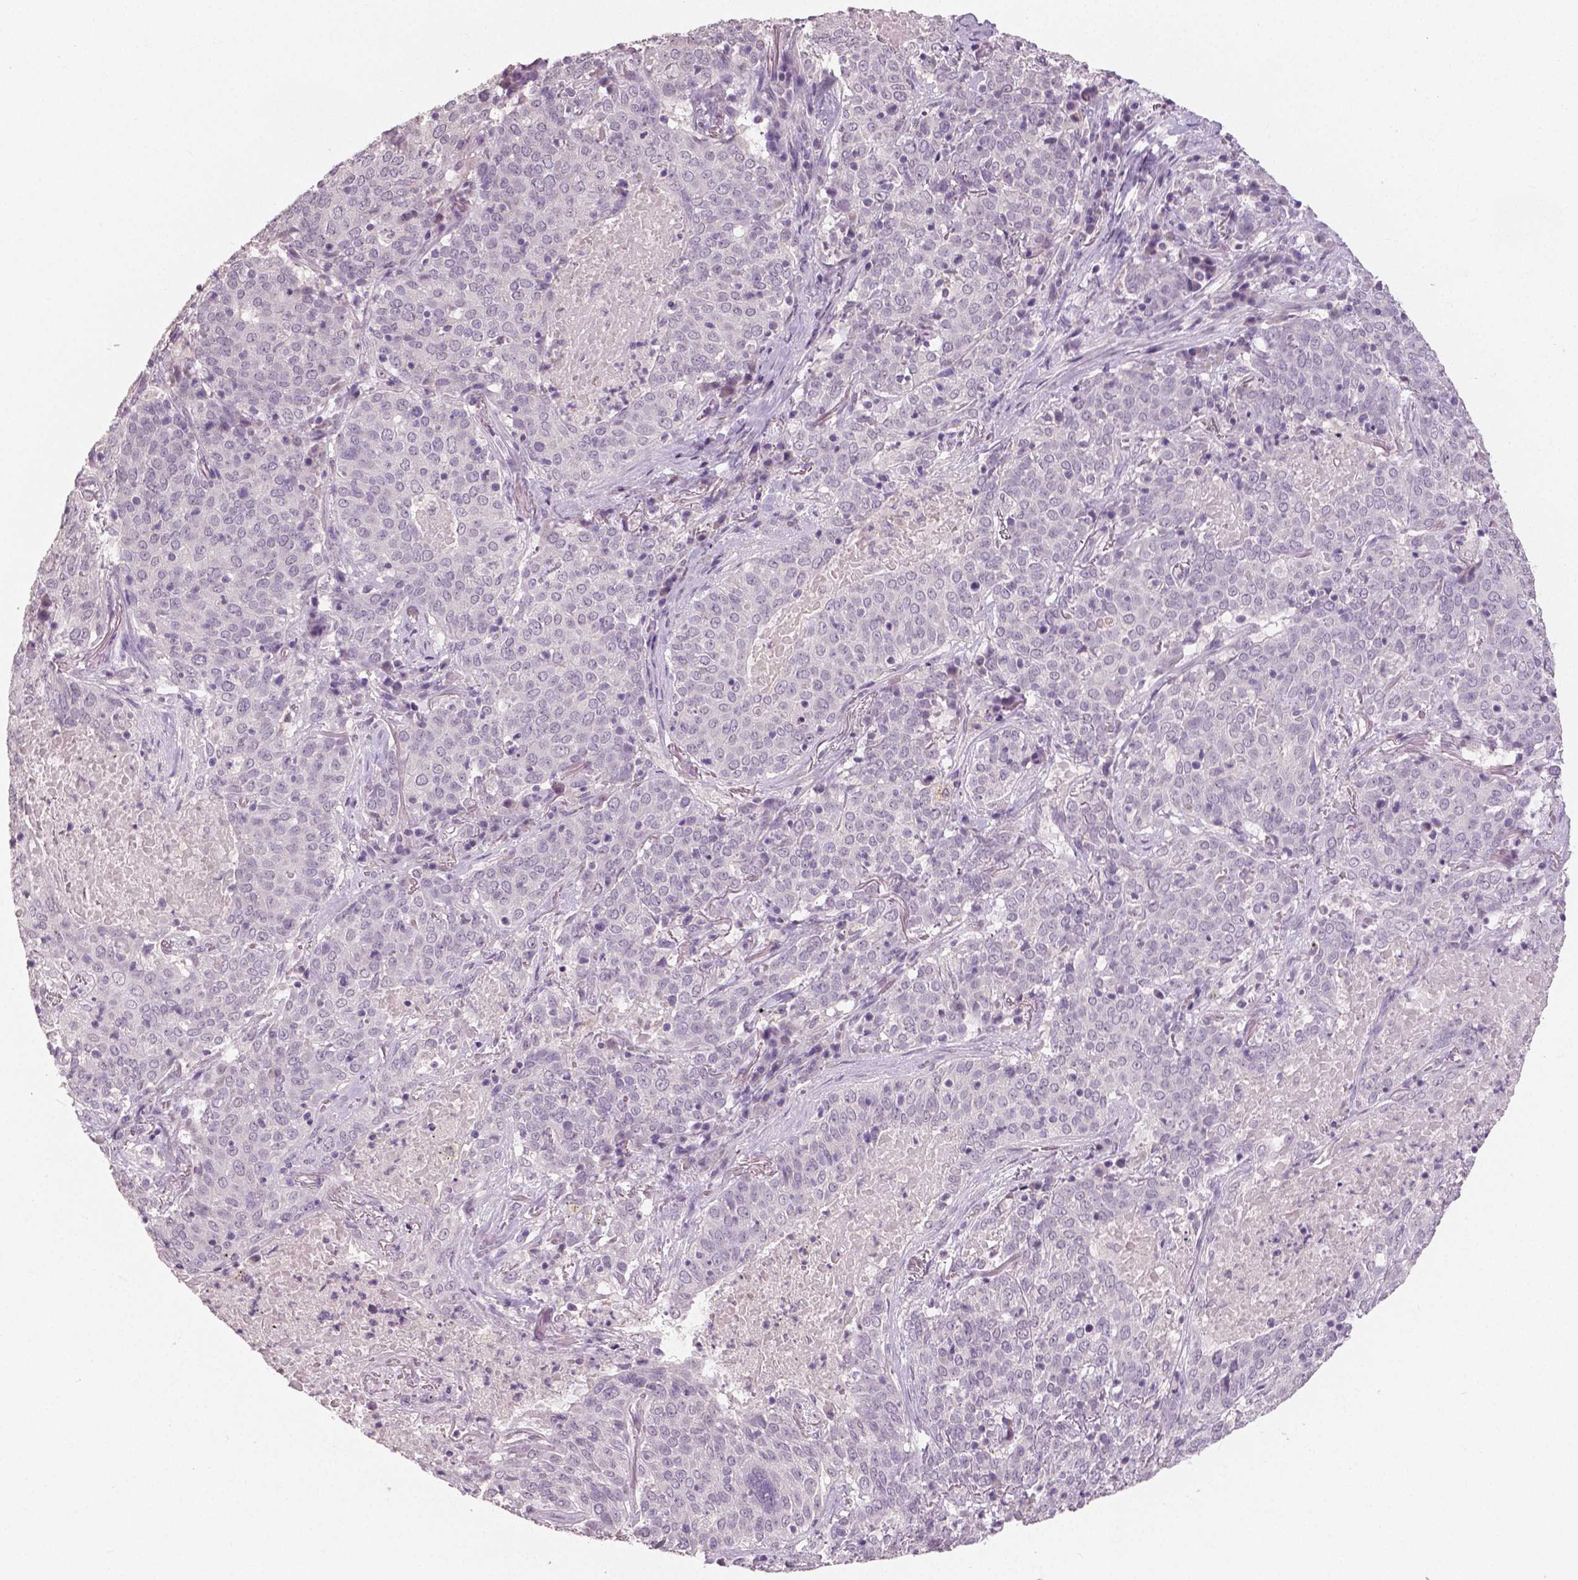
{"staining": {"intensity": "negative", "quantity": "none", "location": "none"}, "tissue": "lung cancer", "cell_type": "Tumor cells", "image_type": "cancer", "snomed": [{"axis": "morphology", "description": "Squamous cell carcinoma, NOS"}, {"axis": "topography", "description": "Lung"}], "caption": "A micrograph of squamous cell carcinoma (lung) stained for a protein displays no brown staining in tumor cells.", "gene": "NECAB1", "patient": {"sex": "male", "age": 82}}